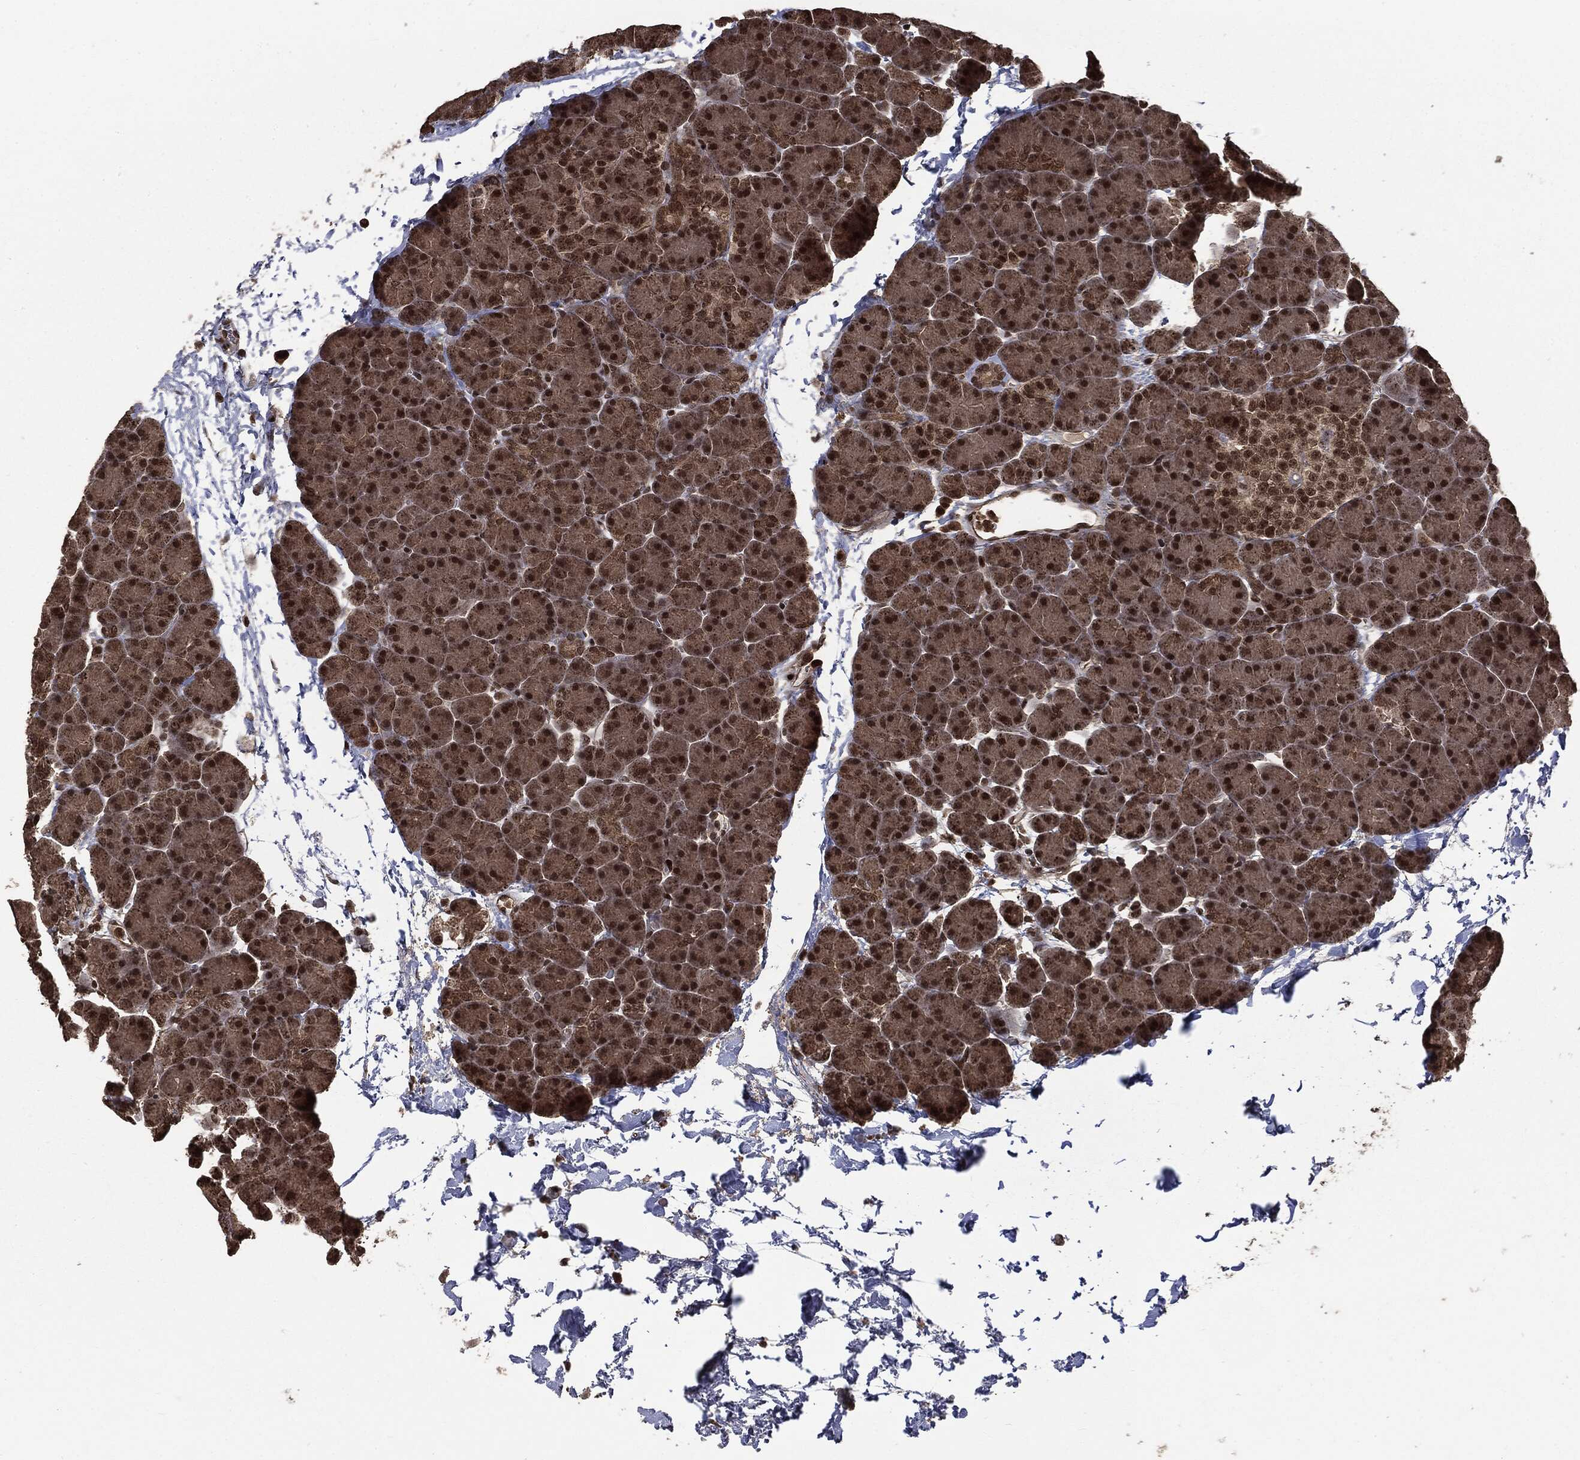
{"staining": {"intensity": "strong", "quantity": ">75%", "location": "nuclear"}, "tissue": "pancreas", "cell_type": "Exocrine glandular cells", "image_type": "normal", "snomed": [{"axis": "morphology", "description": "Normal tissue, NOS"}, {"axis": "topography", "description": "Pancreas"}], "caption": "Protein analysis of normal pancreas demonstrates strong nuclear staining in about >75% of exocrine glandular cells.", "gene": "CTDP1", "patient": {"sex": "female", "age": 44}}